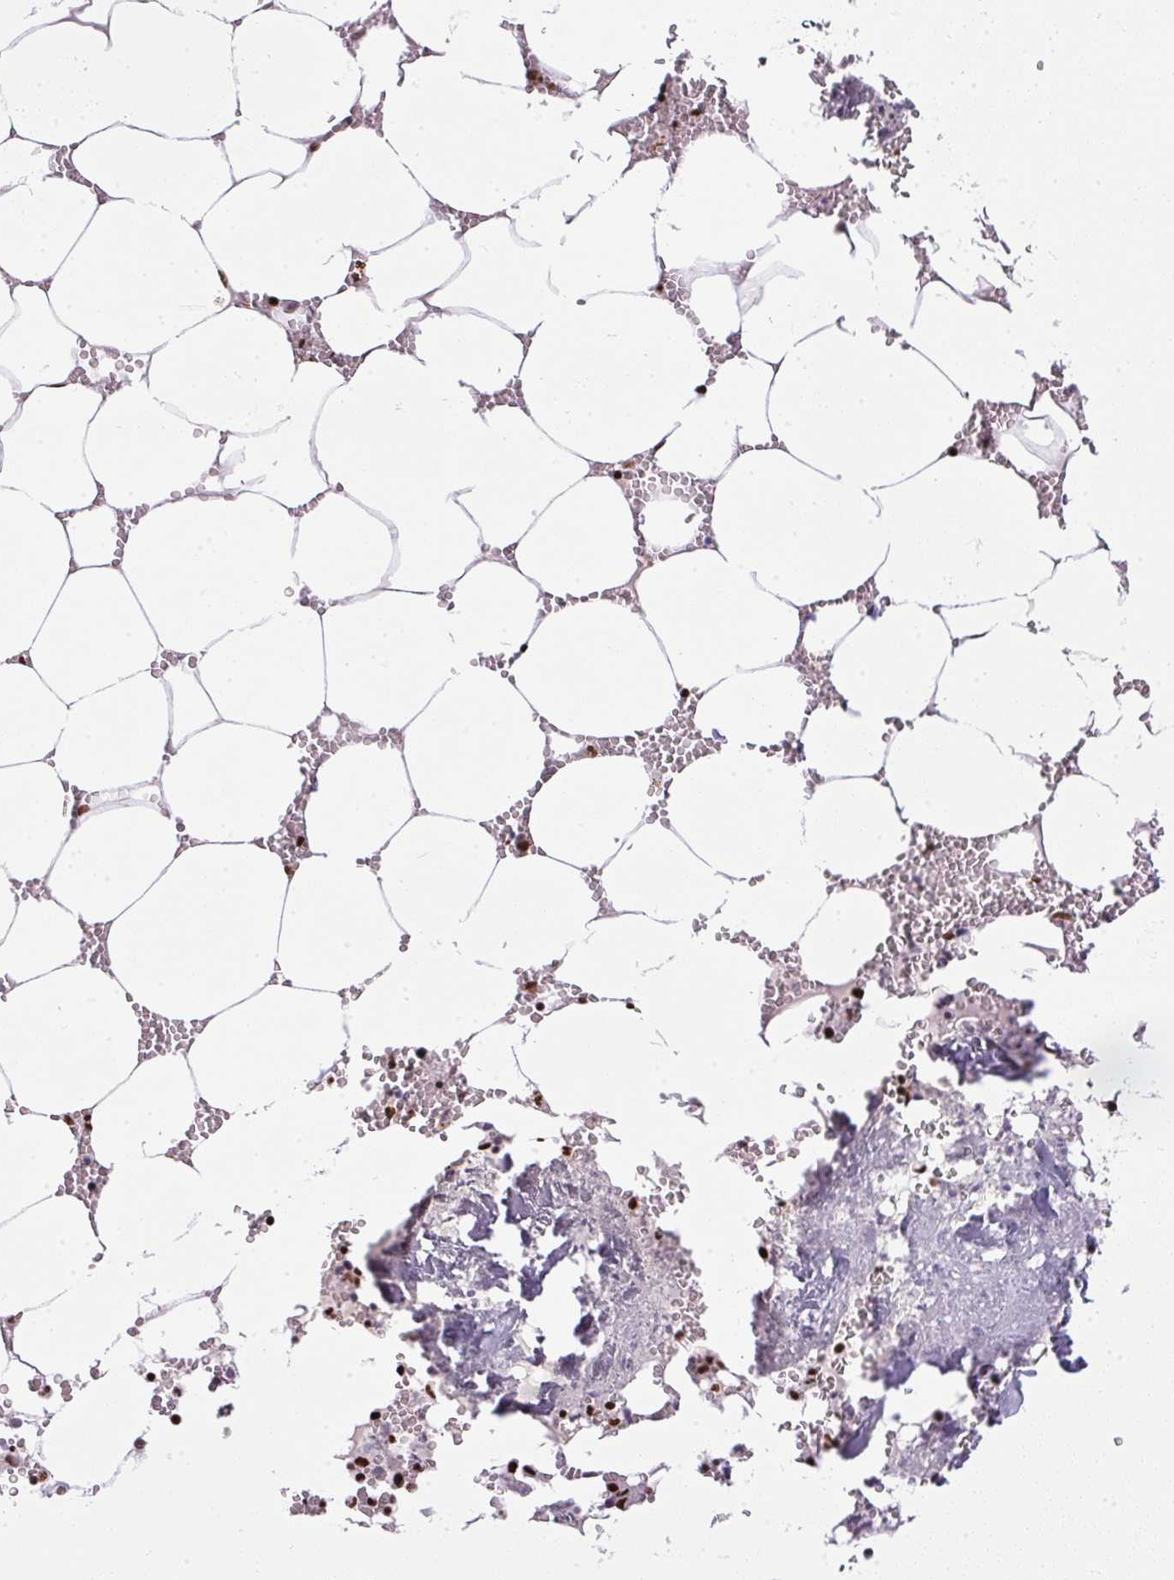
{"staining": {"intensity": "strong", "quantity": ">75%", "location": "nuclear"}, "tissue": "bone marrow", "cell_type": "Hematopoietic cells", "image_type": "normal", "snomed": [{"axis": "morphology", "description": "Normal tissue, NOS"}, {"axis": "topography", "description": "Bone marrow"}], "caption": "The image exhibits a brown stain indicating the presence of a protein in the nuclear of hematopoietic cells in bone marrow. (Brightfield microscopy of DAB IHC at high magnification).", "gene": "PAGE3", "patient": {"sex": "male", "age": 54}}